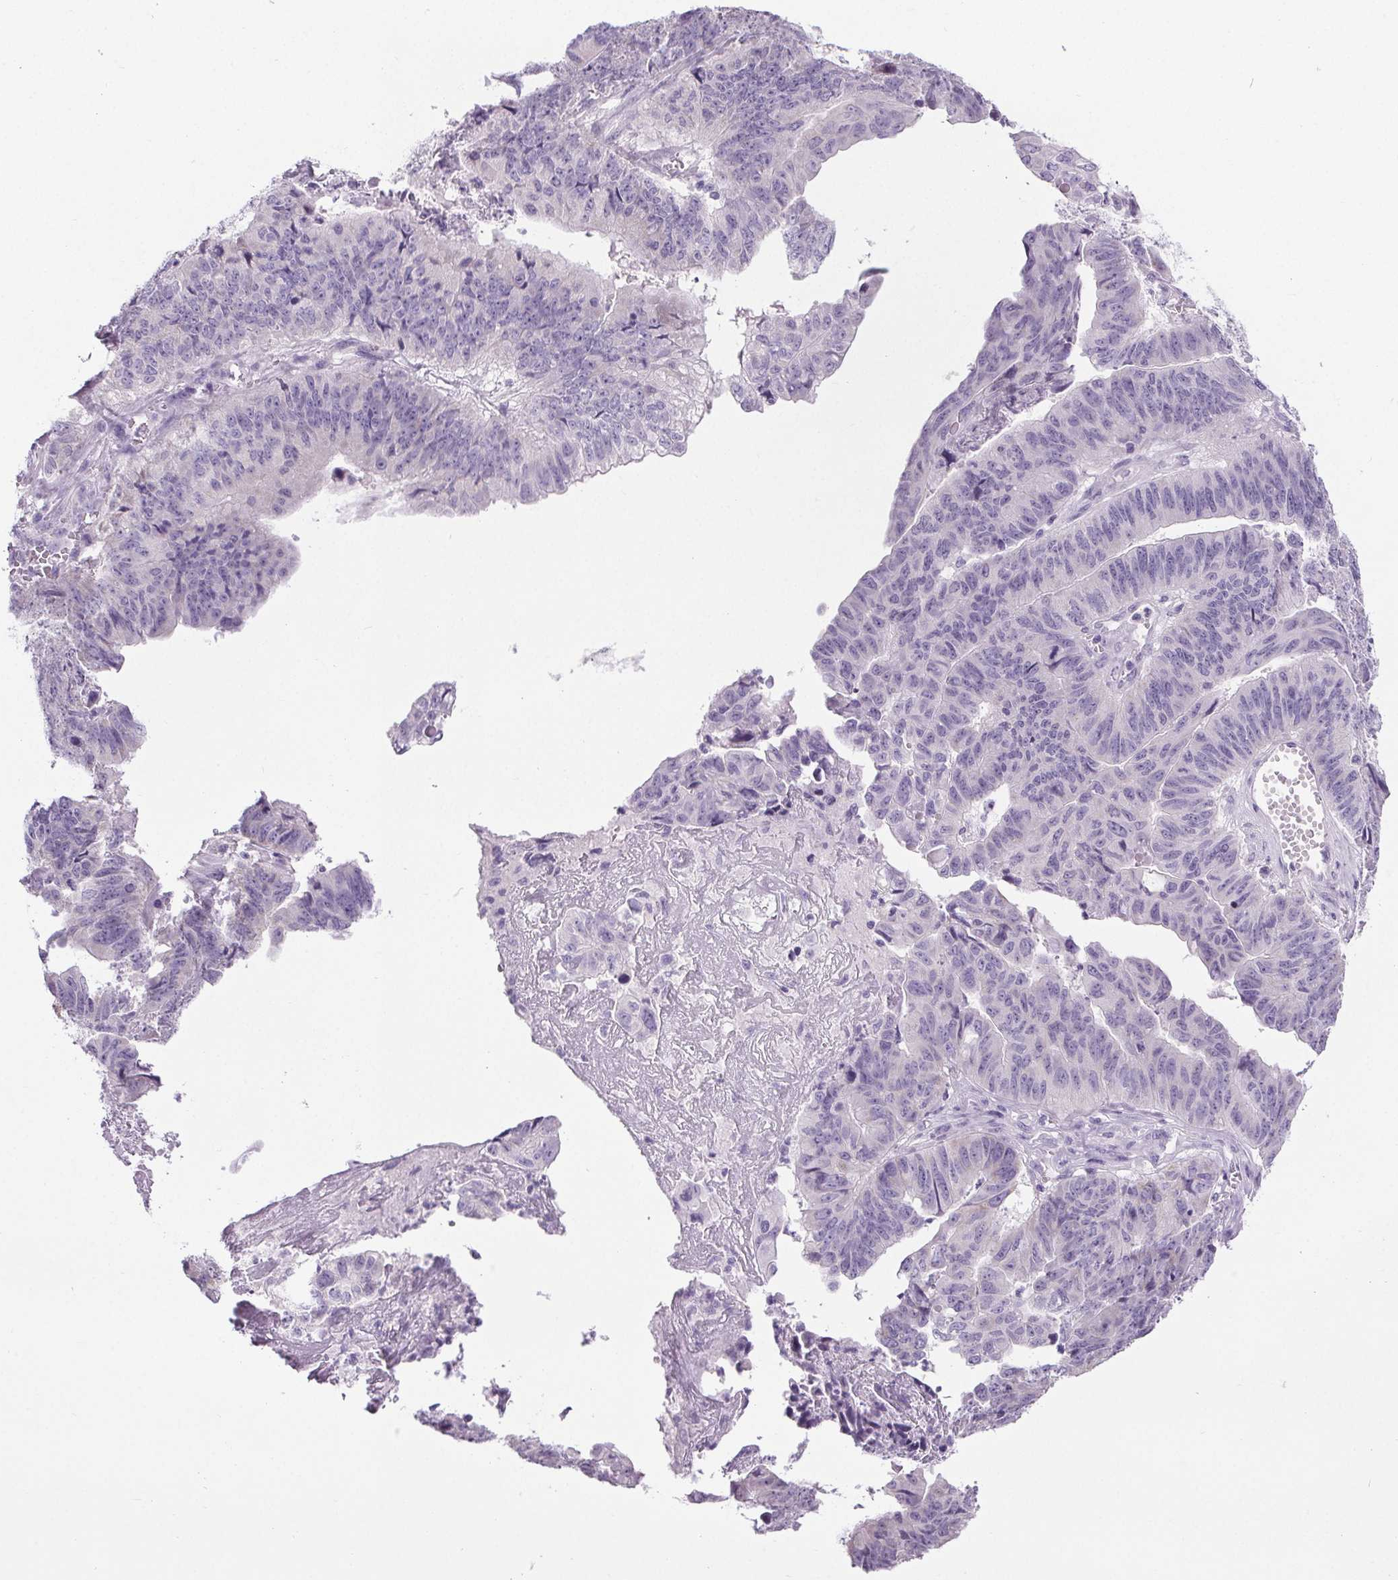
{"staining": {"intensity": "negative", "quantity": "none", "location": "none"}, "tissue": "stomach cancer", "cell_type": "Tumor cells", "image_type": "cancer", "snomed": [{"axis": "morphology", "description": "Adenocarcinoma, NOS"}, {"axis": "topography", "description": "Stomach, lower"}], "caption": "Immunohistochemistry micrograph of neoplastic tissue: human stomach adenocarcinoma stained with DAB demonstrates no significant protein staining in tumor cells.", "gene": "ELAVL2", "patient": {"sex": "male", "age": 77}}